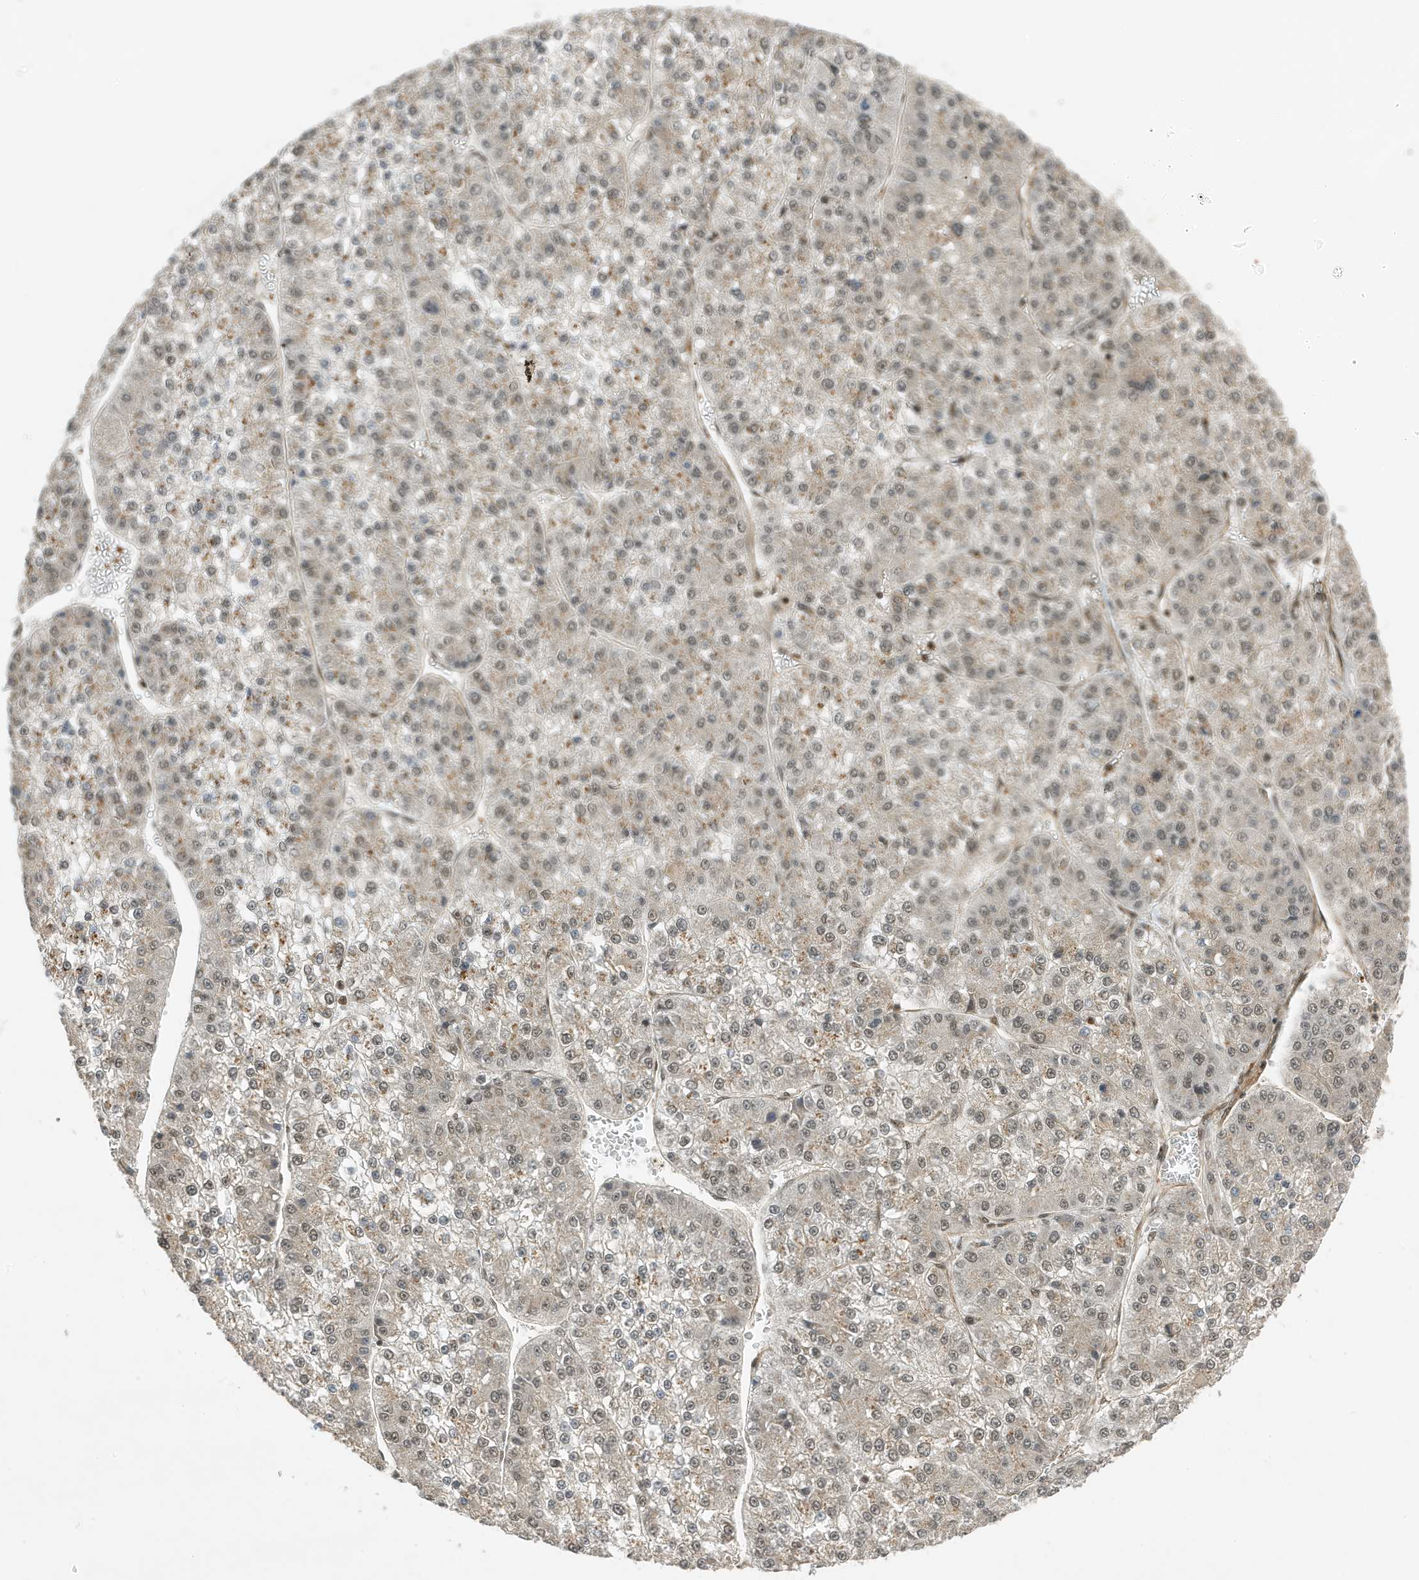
{"staining": {"intensity": "weak", "quantity": "25%-75%", "location": "cytoplasmic/membranous,nuclear"}, "tissue": "liver cancer", "cell_type": "Tumor cells", "image_type": "cancer", "snomed": [{"axis": "morphology", "description": "Carcinoma, Hepatocellular, NOS"}, {"axis": "topography", "description": "Liver"}], "caption": "Liver cancer stained with DAB (3,3'-diaminobenzidine) immunohistochemistry shows low levels of weak cytoplasmic/membranous and nuclear expression in about 25%-75% of tumor cells. The protein of interest is stained brown, and the nuclei are stained in blue (DAB (3,3'-diaminobenzidine) IHC with brightfield microscopy, high magnification).", "gene": "MAST3", "patient": {"sex": "female", "age": 73}}